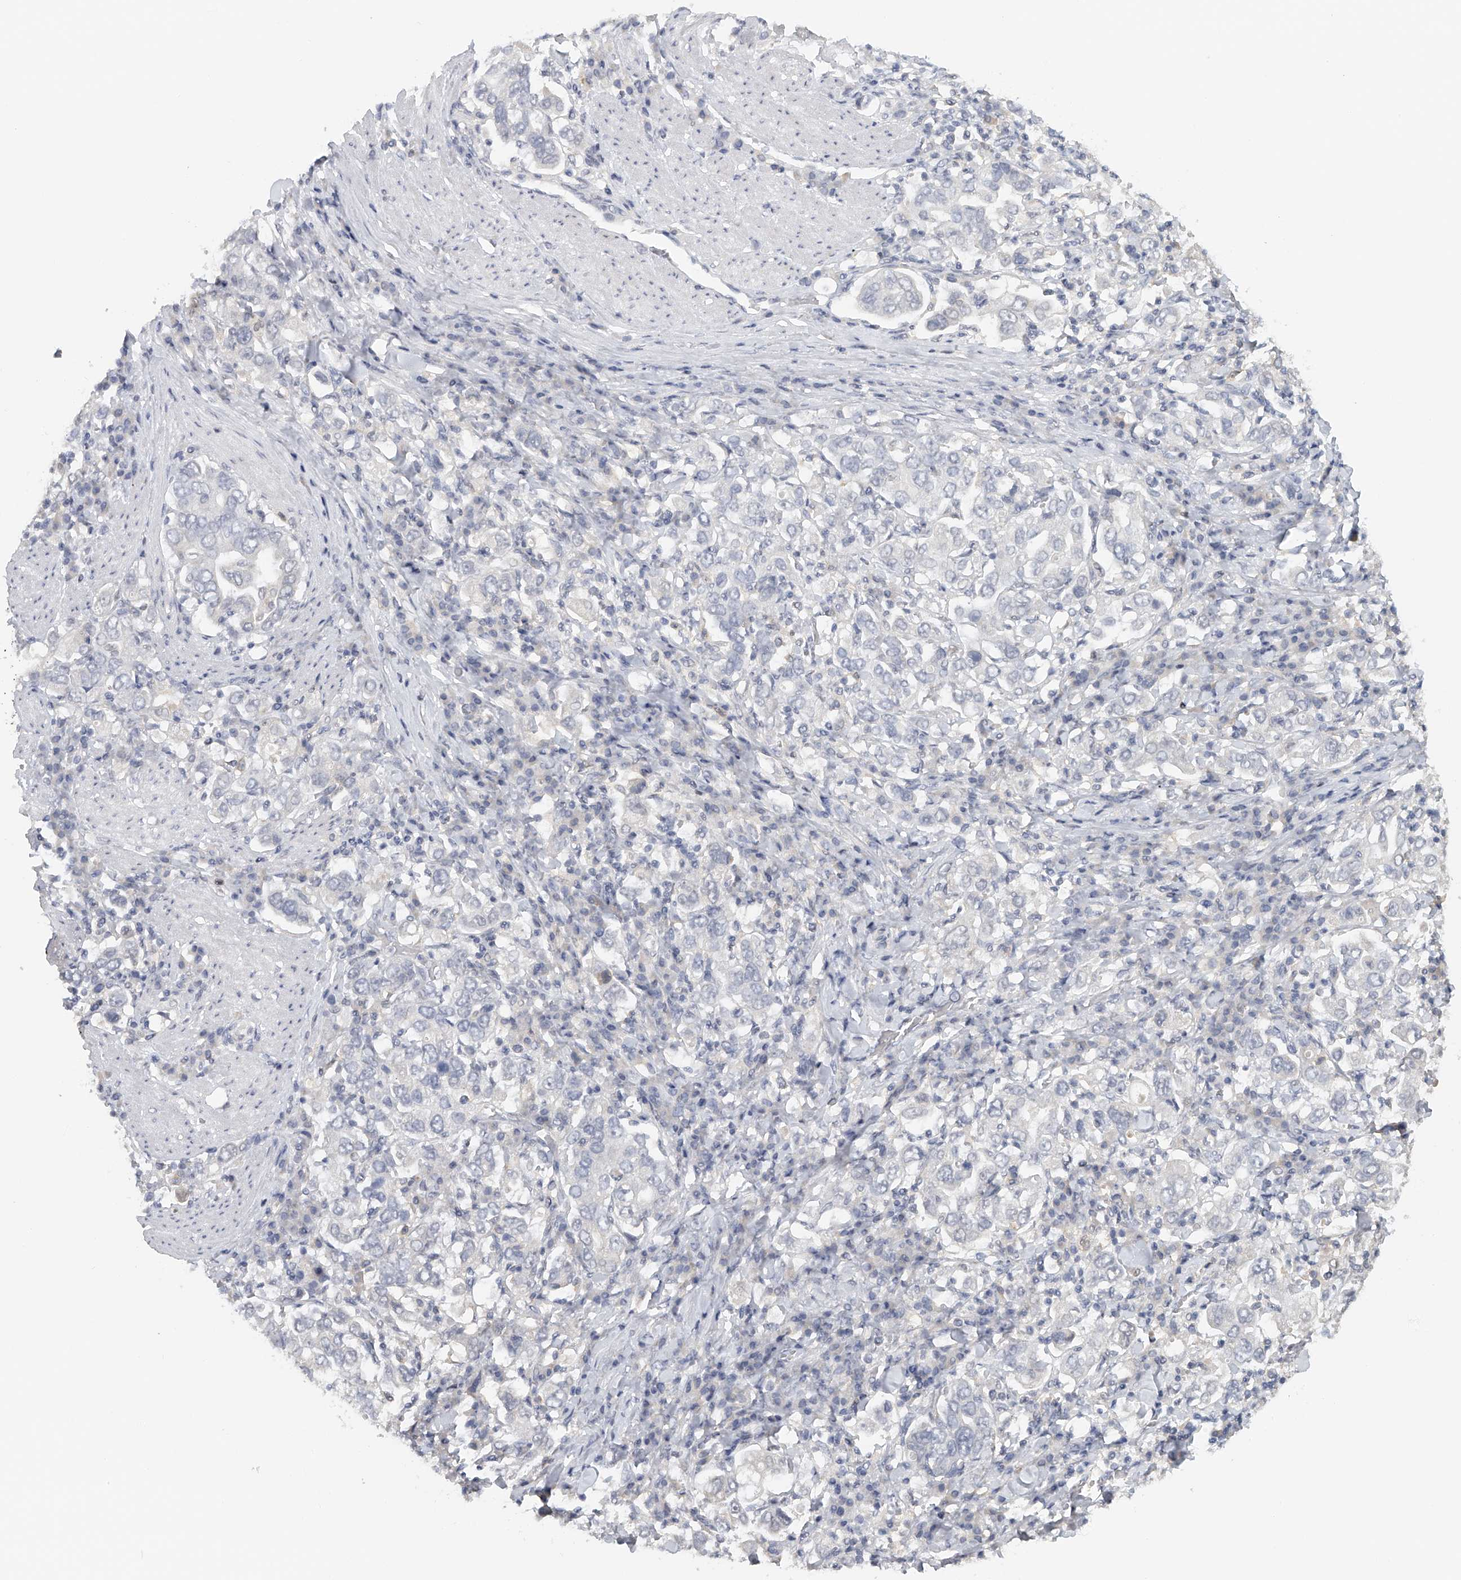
{"staining": {"intensity": "negative", "quantity": "none", "location": "none"}, "tissue": "stomach cancer", "cell_type": "Tumor cells", "image_type": "cancer", "snomed": [{"axis": "morphology", "description": "Adenocarcinoma, NOS"}, {"axis": "topography", "description": "Stomach, upper"}], "caption": "The immunohistochemistry photomicrograph has no significant expression in tumor cells of adenocarcinoma (stomach) tissue.", "gene": "DDX43", "patient": {"sex": "male", "age": 62}}